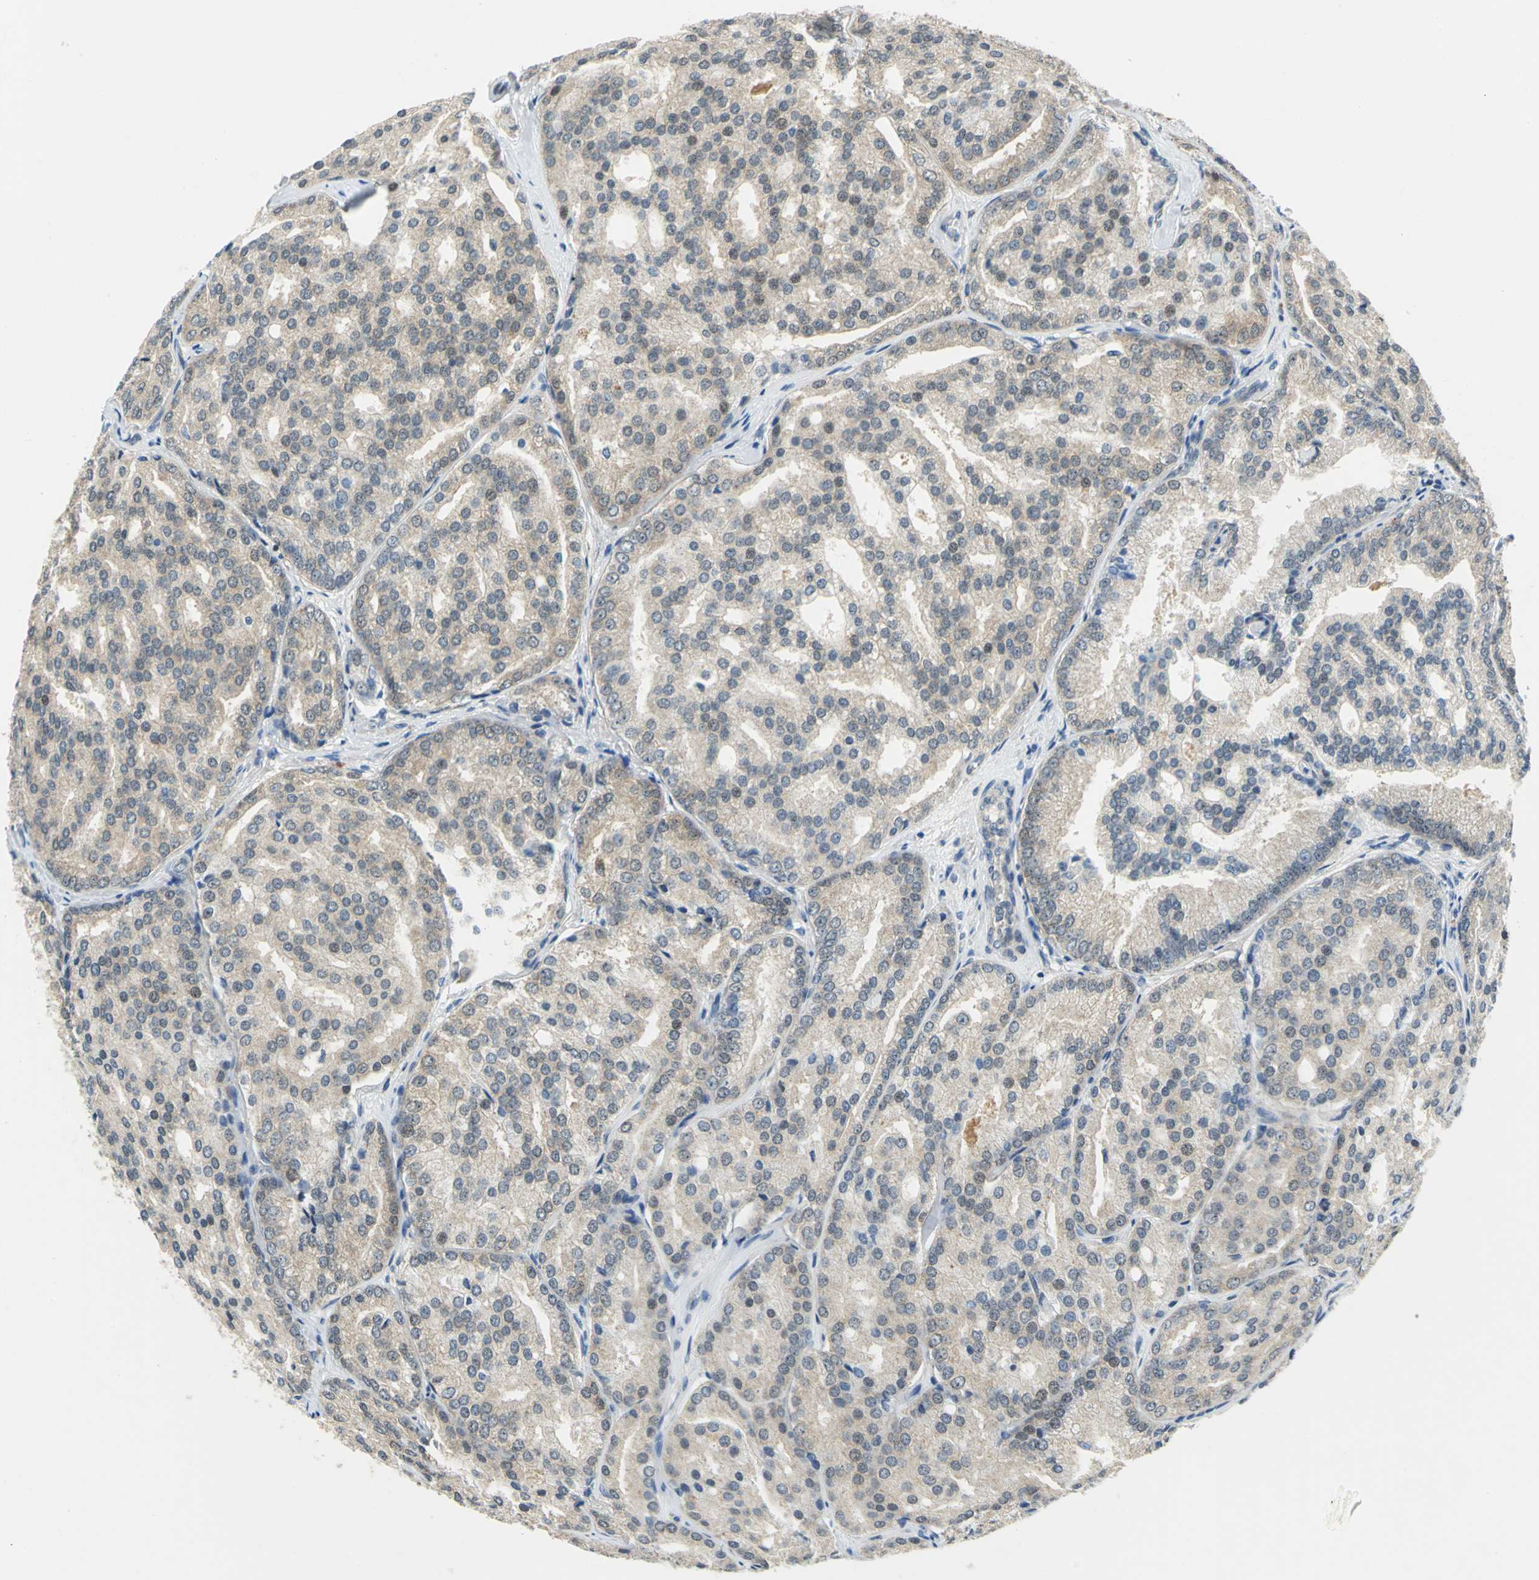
{"staining": {"intensity": "weak", "quantity": ">75%", "location": "cytoplasmic/membranous"}, "tissue": "prostate cancer", "cell_type": "Tumor cells", "image_type": "cancer", "snomed": [{"axis": "morphology", "description": "Adenocarcinoma, High grade"}, {"axis": "topography", "description": "Prostate"}], "caption": "Tumor cells exhibit weak cytoplasmic/membranous positivity in about >75% of cells in prostate adenocarcinoma (high-grade).", "gene": "PIN1", "patient": {"sex": "male", "age": 64}}